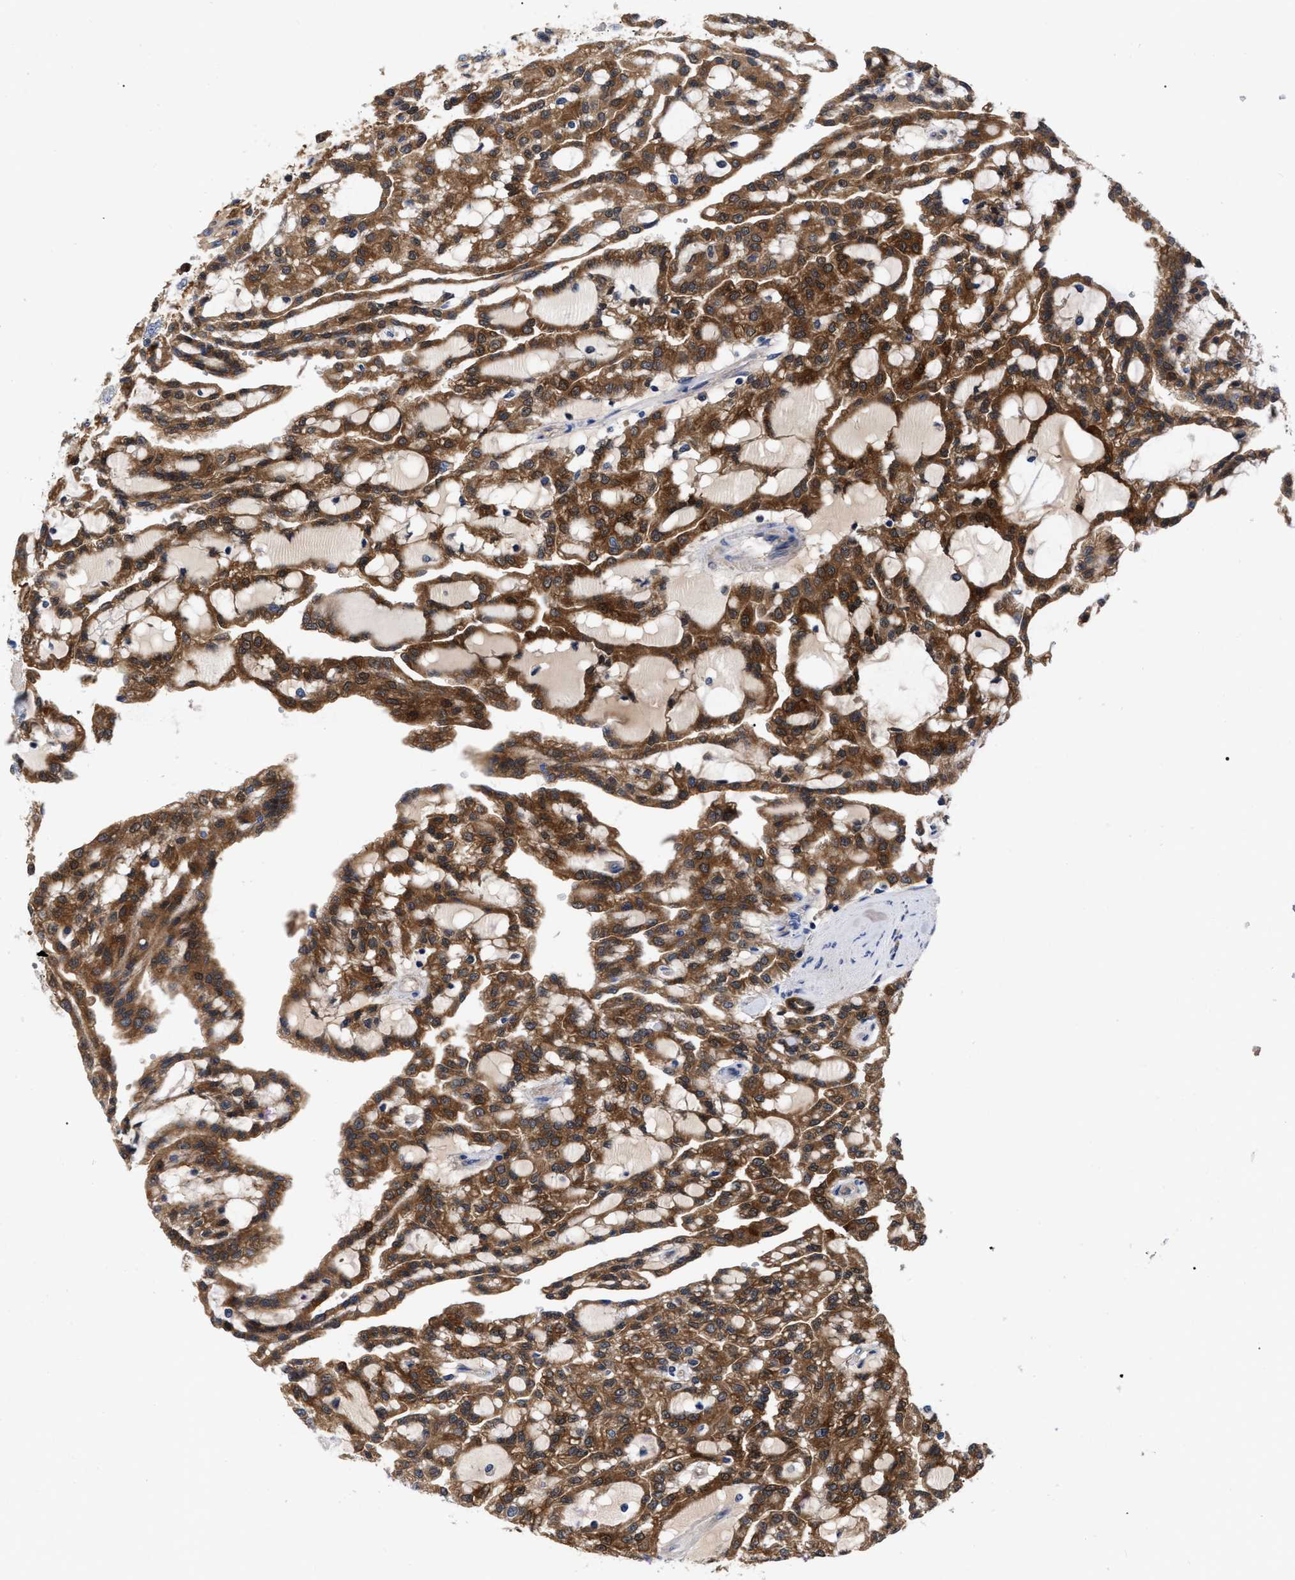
{"staining": {"intensity": "strong", "quantity": ">75%", "location": "cytoplasmic/membranous"}, "tissue": "renal cancer", "cell_type": "Tumor cells", "image_type": "cancer", "snomed": [{"axis": "morphology", "description": "Adenocarcinoma, NOS"}, {"axis": "topography", "description": "Kidney"}], "caption": "Immunohistochemistry (IHC) image of neoplastic tissue: adenocarcinoma (renal) stained using immunohistochemistry (IHC) reveals high levels of strong protein expression localized specifically in the cytoplasmic/membranous of tumor cells, appearing as a cytoplasmic/membranous brown color.", "gene": "RBKS", "patient": {"sex": "male", "age": 63}}